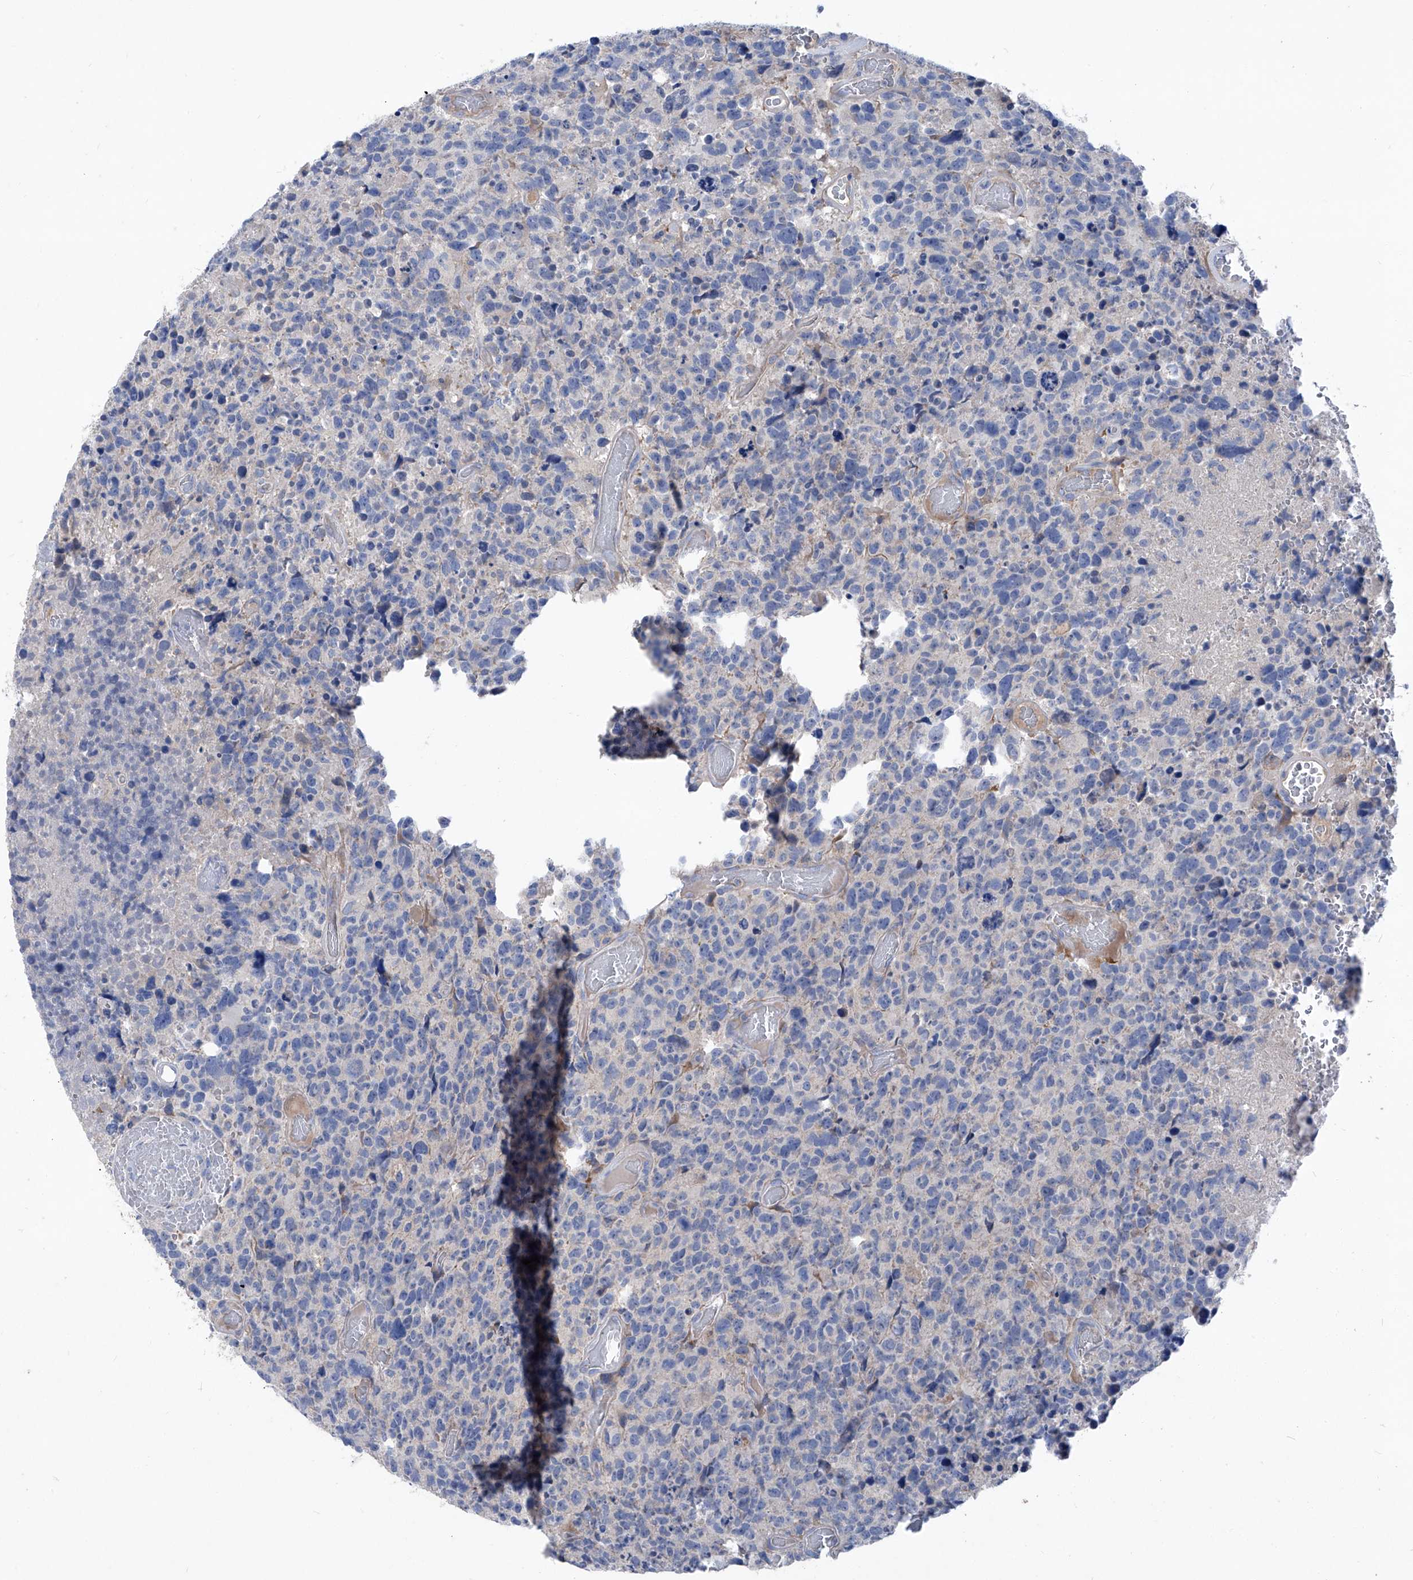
{"staining": {"intensity": "negative", "quantity": "none", "location": "none"}, "tissue": "glioma", "cell_type": "Tumor cells", "image_type": "cancer", "snomed": [{"axis": "morphology", "description": "Glioma, malignant, High grade"}, {"axis": "topography", "description": "Brain"}], "caption": "This is an immunohistochemistry (IHC) image of malignant glioma (high-grade). There is no expression in tumor cells.", "gene": "EPHA8", "patient": {"sex": "male", "age": 69}}